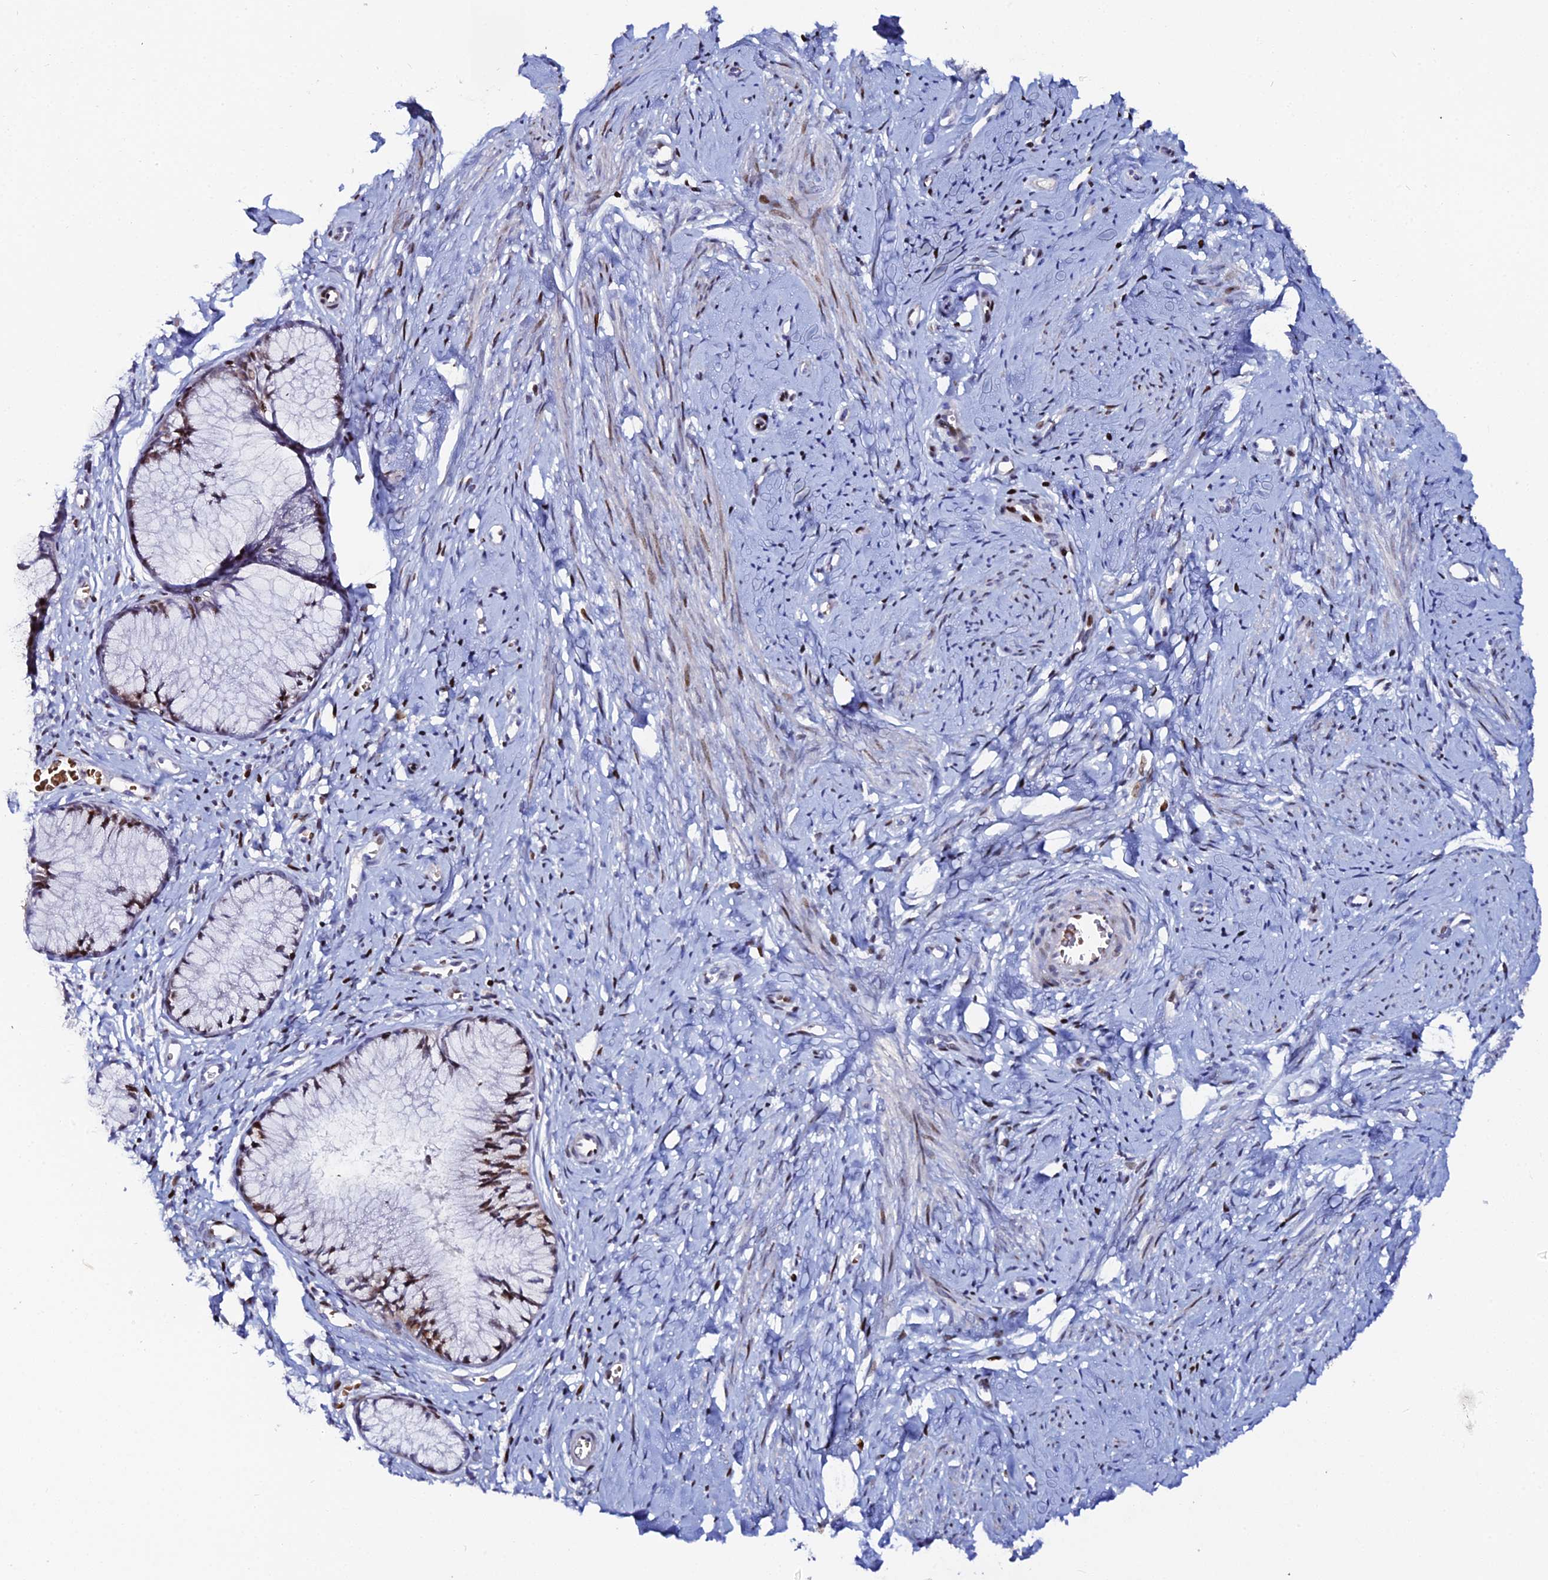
{"staining": {"intensity": "moderate", "quantity": ">75%", "location": "nuclear"}, "tissue": "cervix", "cell_type": "Glandular cells", "image_type": "normal", "snomed": [{"axis": "morphology", "description": "Normal tissue, NOS"}, {"axis": "topography", "description": "Cervix"}], "caption": "Protein positivity by immunohistochemistry (IHC) displays moderate nuclear staining in about >75% of glandular cells in normal cervix.", "gene": "MYNN", "patient": {"sex": "female", "age": 42}}